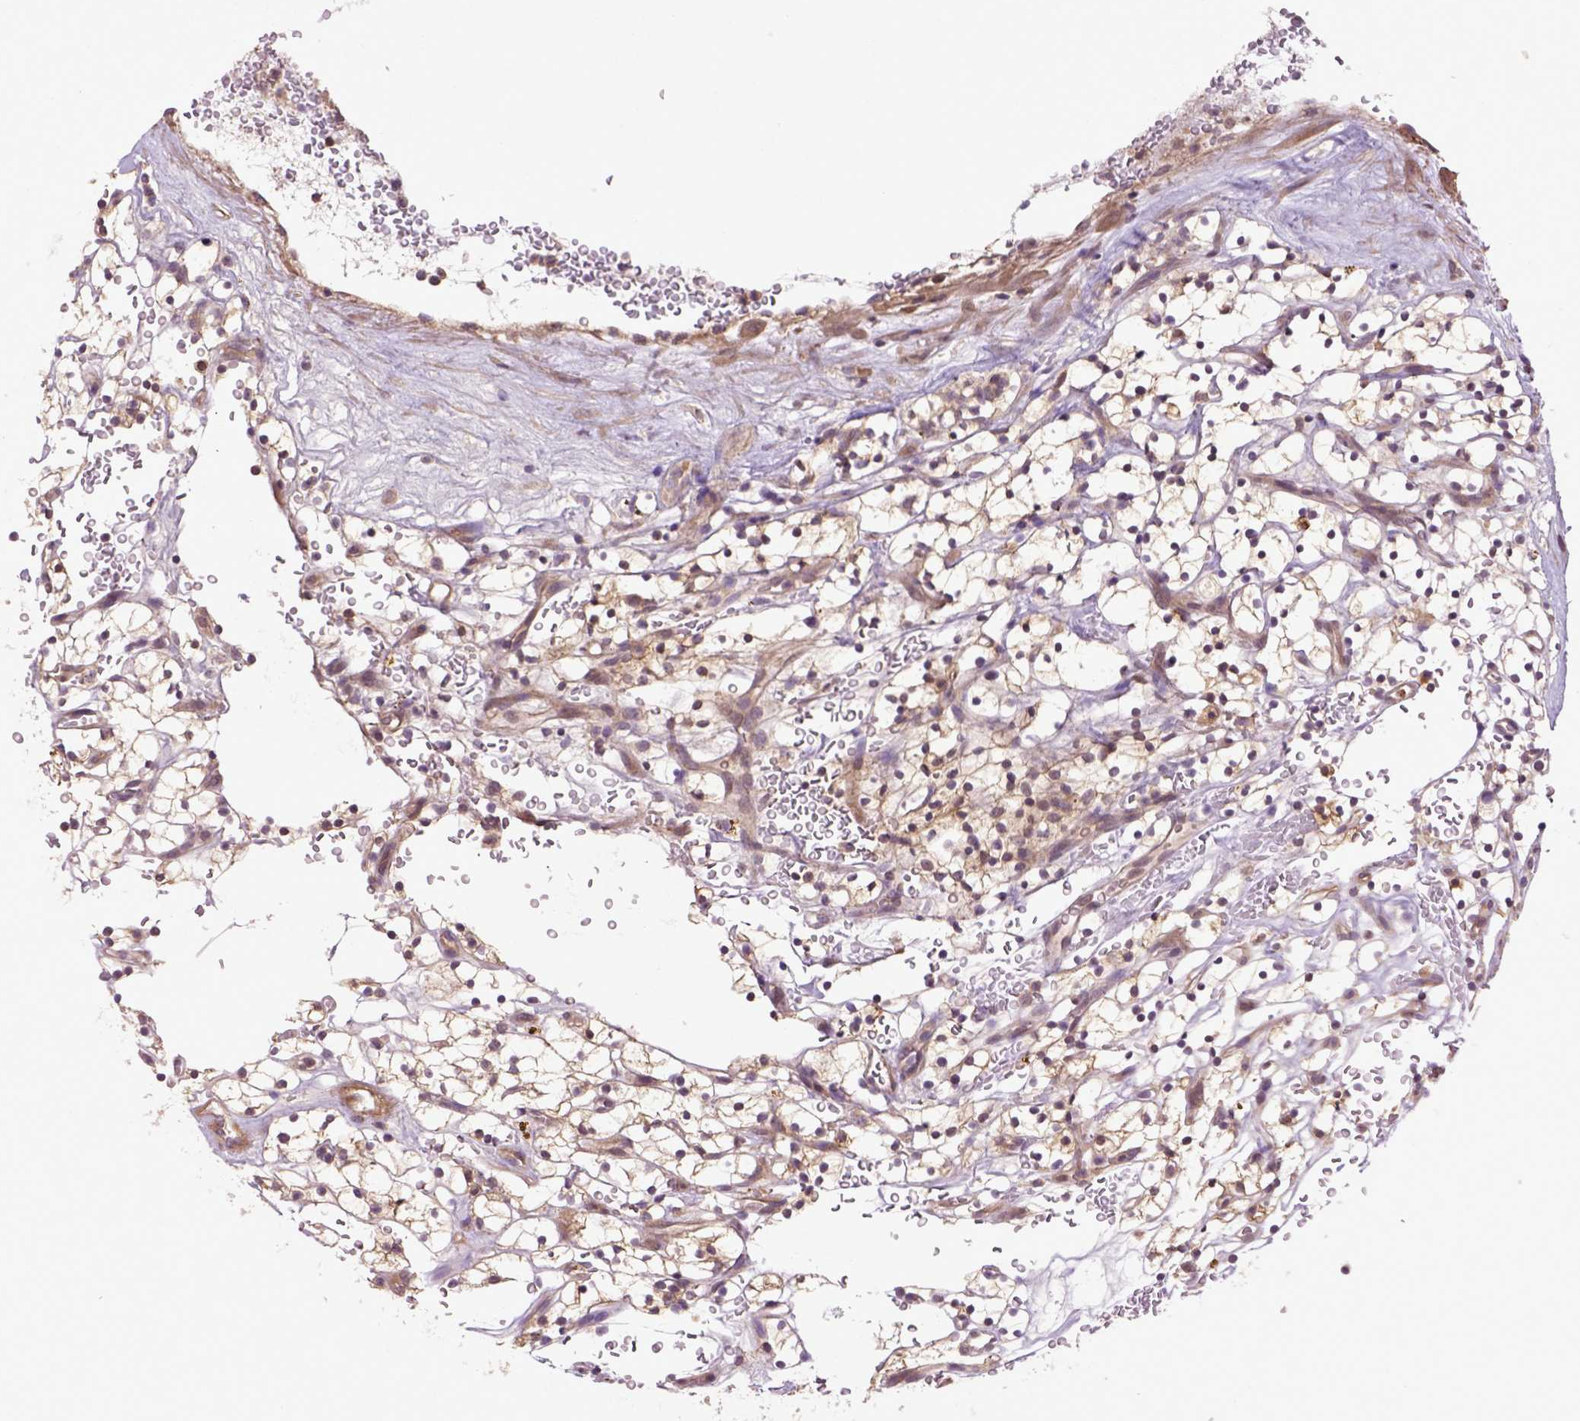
{"staining": {"intensity": "moderate", "quantity": ">75%", "location": "cytoplasmic/membranous"}, "tissue": "renal cancer", "cell_type": "Tumor cells", "image_type": "cancer", "snomed": [{"axis": "morphology", "description": "Adenocarcinoma, NOS"}, {"axis": "topography", "description": "Kidney"}], "caption": "A photomicrograph of human renal adenocarcinoma stained for a protein demonstrates moderate cytoplasmic/membranous brown staining in tumor cells. (Brightfield microscopy of DAB IHC at high magnification).", "gene": "HSPBP1", "patient": {"sex": "female", "age": 64}}